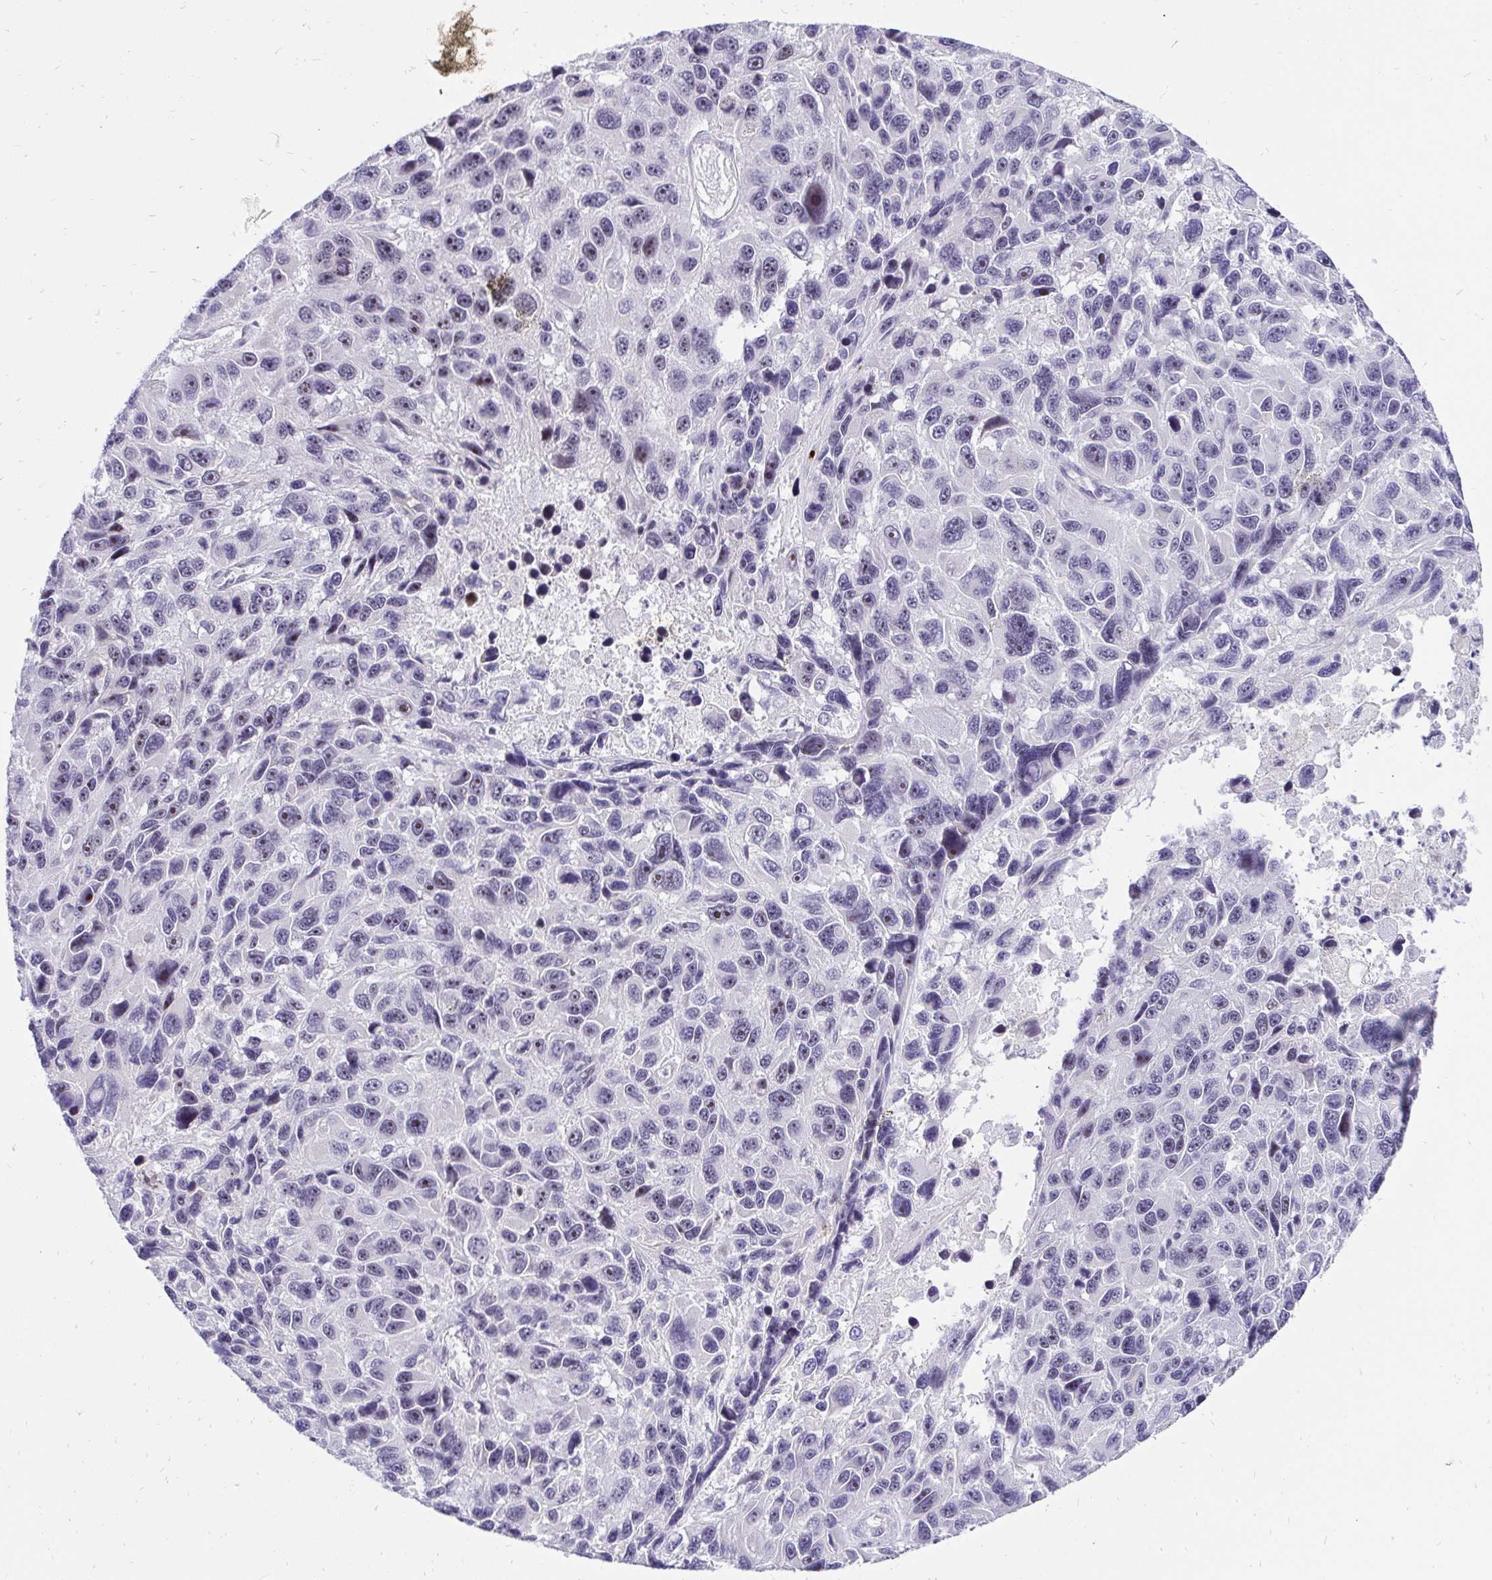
{"staining": {"intensity": "negative", "quantity": "none", "location": "none"}, "tissue": "melanoma", "cell_type": "Tumor cells", "image_type": "cancer", "snomed": [{"axis": "morphology", "description": "Malignant melanoma, NOS"}, {"axis": "topography", "description": "Skin"}], "caption": "IHC micrograph of malignant melanoma stained for a protein (brown), which demonstrates no expression in tumor cells.", "gene": "ZNF860", "patient": {"sex": "male", "age": 53}}